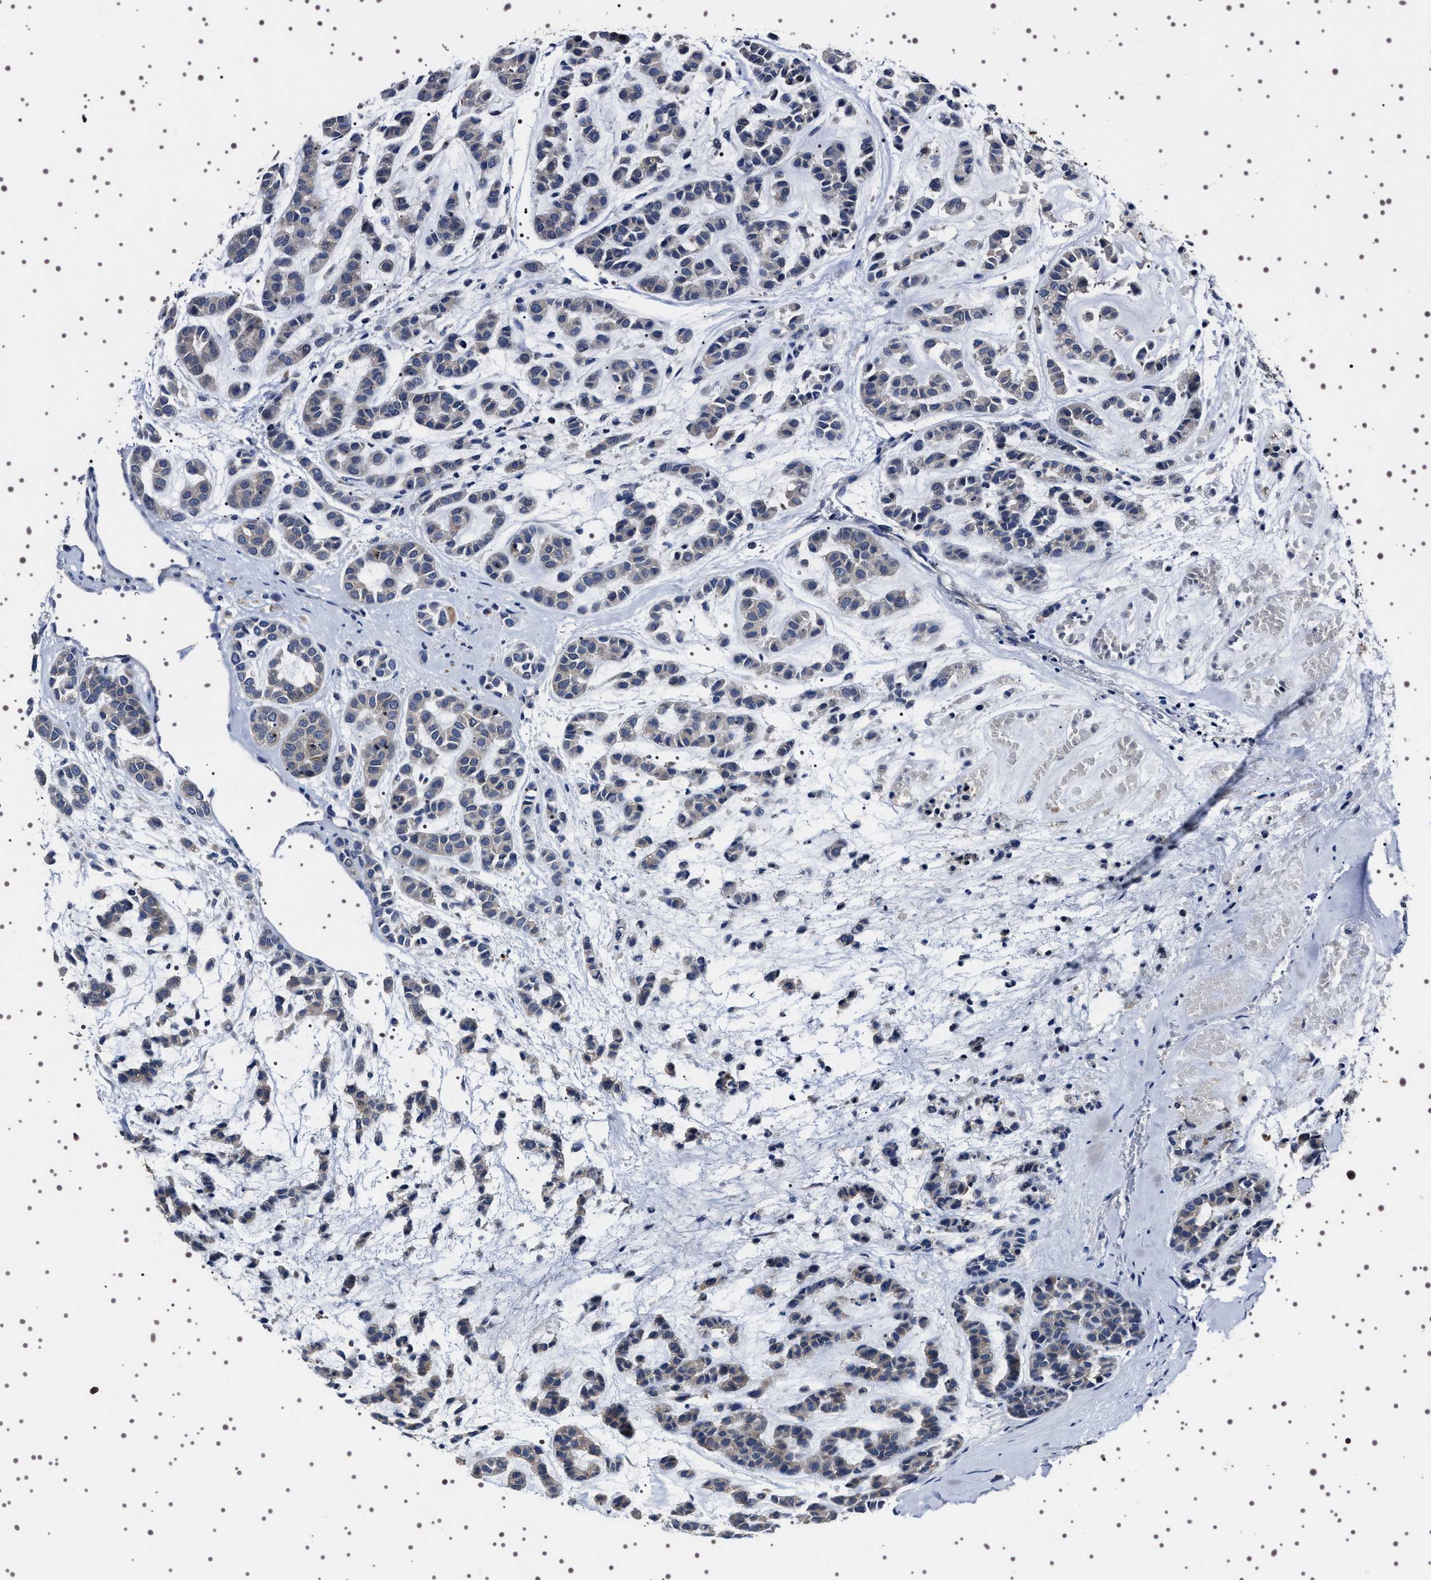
{"staining": {"intensity": "weak", "quantity": ">75%", "location": "cytoplasmic/membranous"}, "tissue": "head and neck cancer", "cell_type": "Tumor cells", "image_type": "cancer", "snomed": [{"axis": "morphology", "description": "Adenocarcinoma, NOS"}, {"axis": "morphology", "description": "Adenoma, NOS"}, {"axis": "topography", "description": "Head-Neck"}], "caption": "Brown immunohistochemical staining in adenoma (head and neck) shows weak cytoplasmic/membranous expression in approximately >75% of tumor cells.", "gene": "TARBP1", "patient": {"sex": "female", "age": 55}}